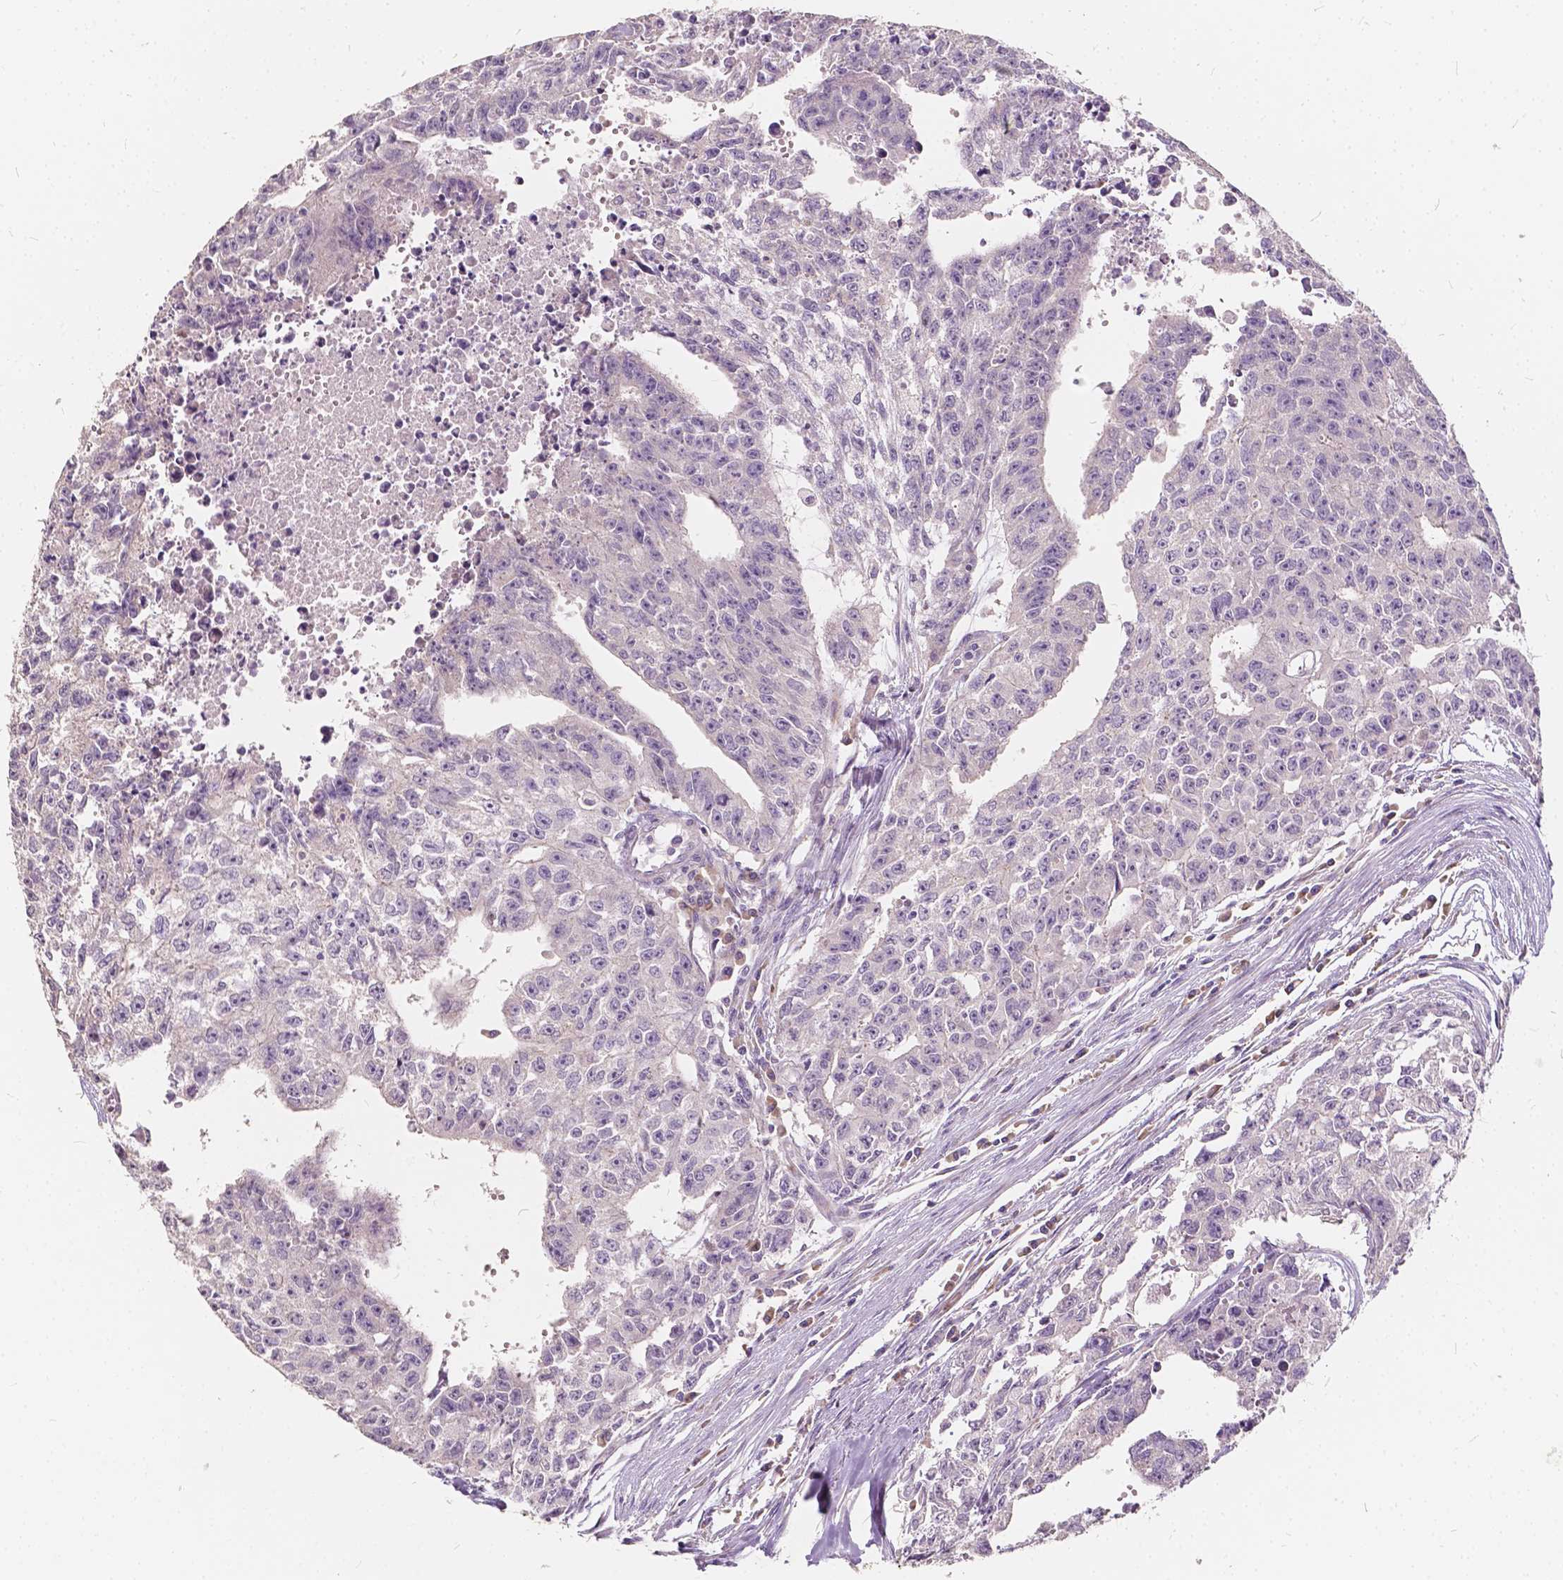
{"staining": {"intensity": "negative", "quantity": "none", "location": "none"}, "tissue": "testis cancer", "cell_type": "Tumor cells", "image_type": "cancer", "snomed": [{"axis": "morphology", "description": "Carcinoma, Embryonal, NOS"}, {"axis": "morphology", "description": "Teratoma, malignant, NOS"}, {"axis": "topography", "description": "Testis"}], "caption": "Testis cancer stained for a protein using IHC exhibits no positivity tumor cells.", "gene": "SLC7A8", "patient": {"sex": "male", "age": 24}}